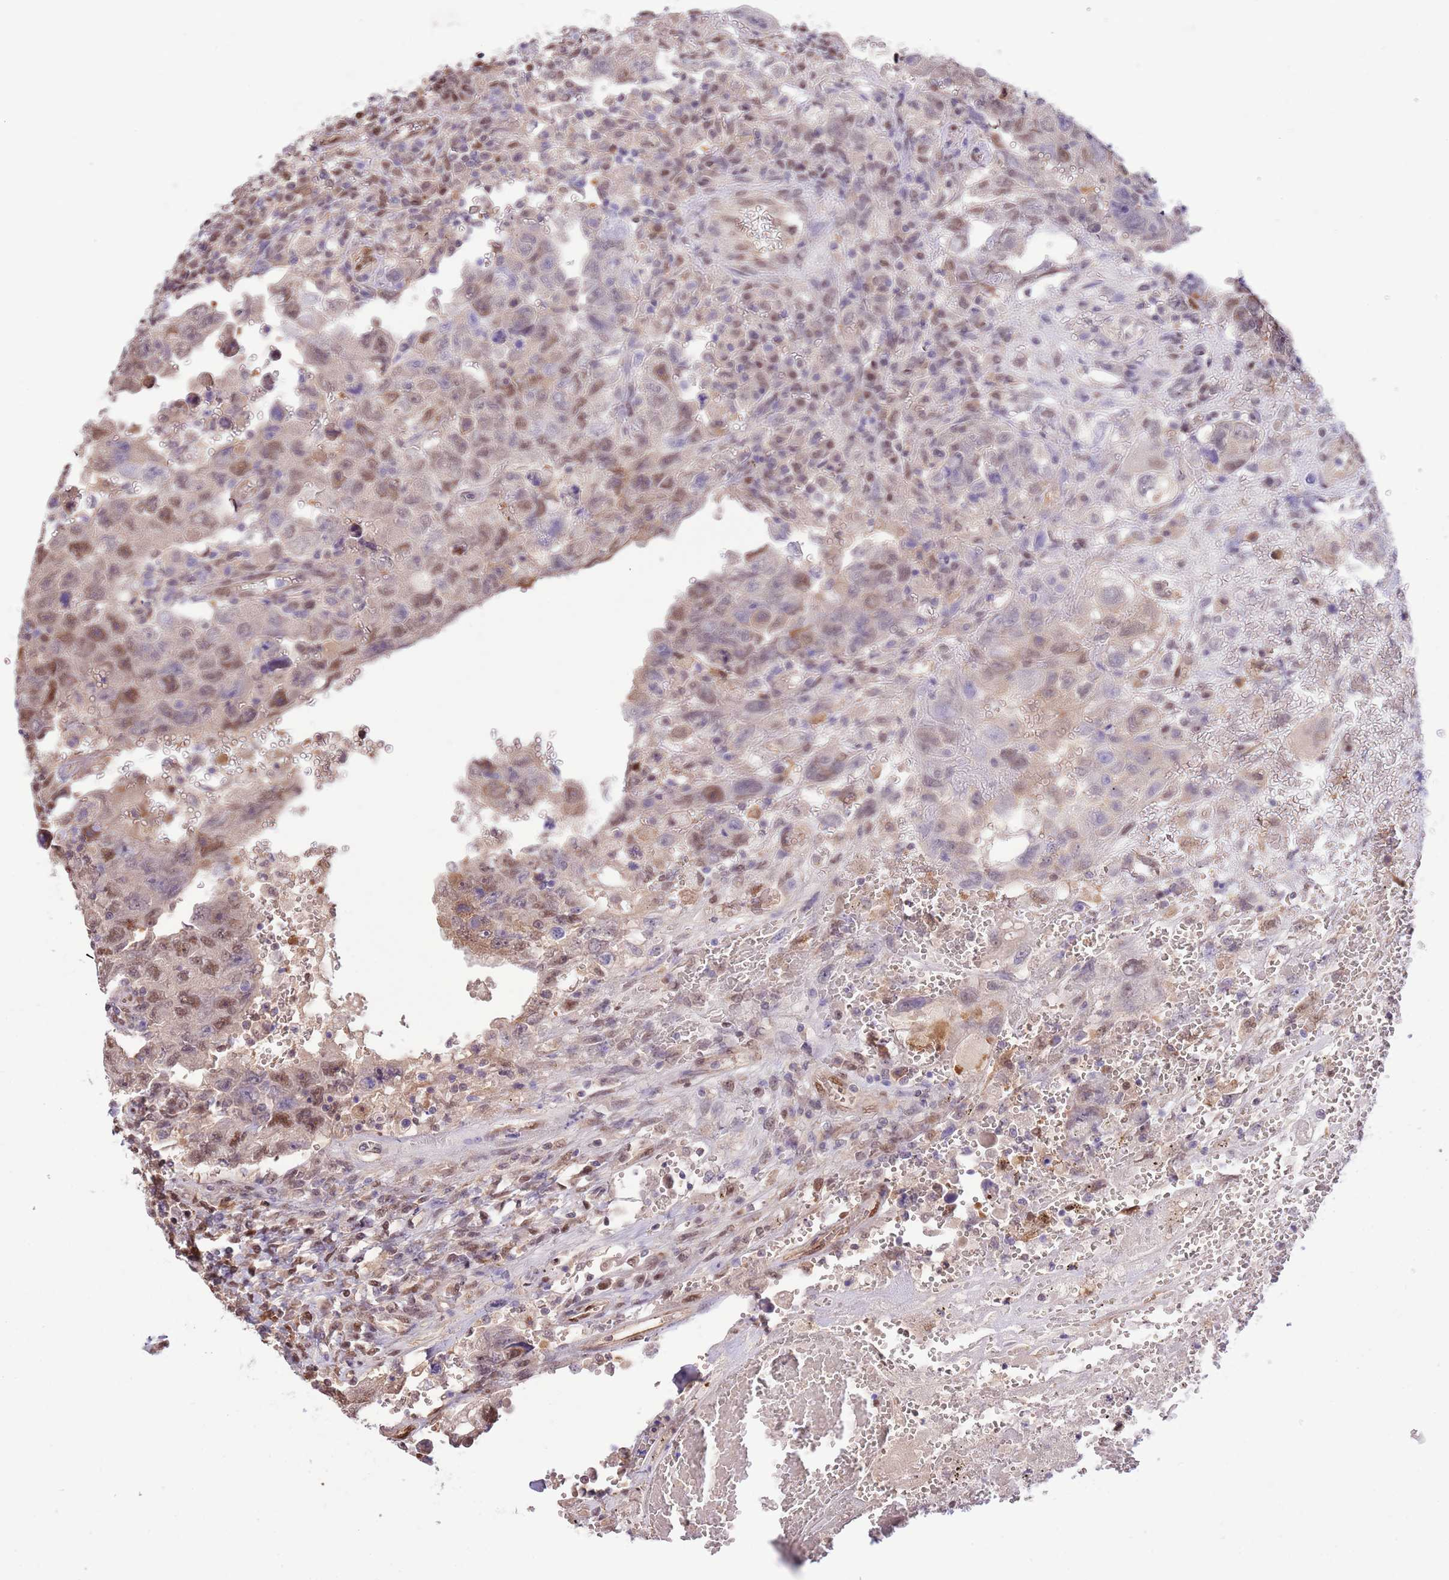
{"staining": {"intensity": "moderate", "quantity": "25%-75%", "location": "nuclear"}, "tissue": "testis cancer", "cell_type": "Tumor cells", "image_type": "cancer", "snomed": [{"axis": "morphology", "description": "Carcinoma, Embryonal, NOS"}, {"axis": "topography", "description": "Testis"}], "caption": "Immunohistochemistry (IHC) photomicrograph of neoplastic tissue: testis cancer stained using immunohistochemistry demonstrates medium levels of moderate protein expression localized specifically in the nuclear of tumor cells, appearing as a nuclear brown color.", "gene": "NSFL1C", "patient": {"sex": "male", "age": 26}}